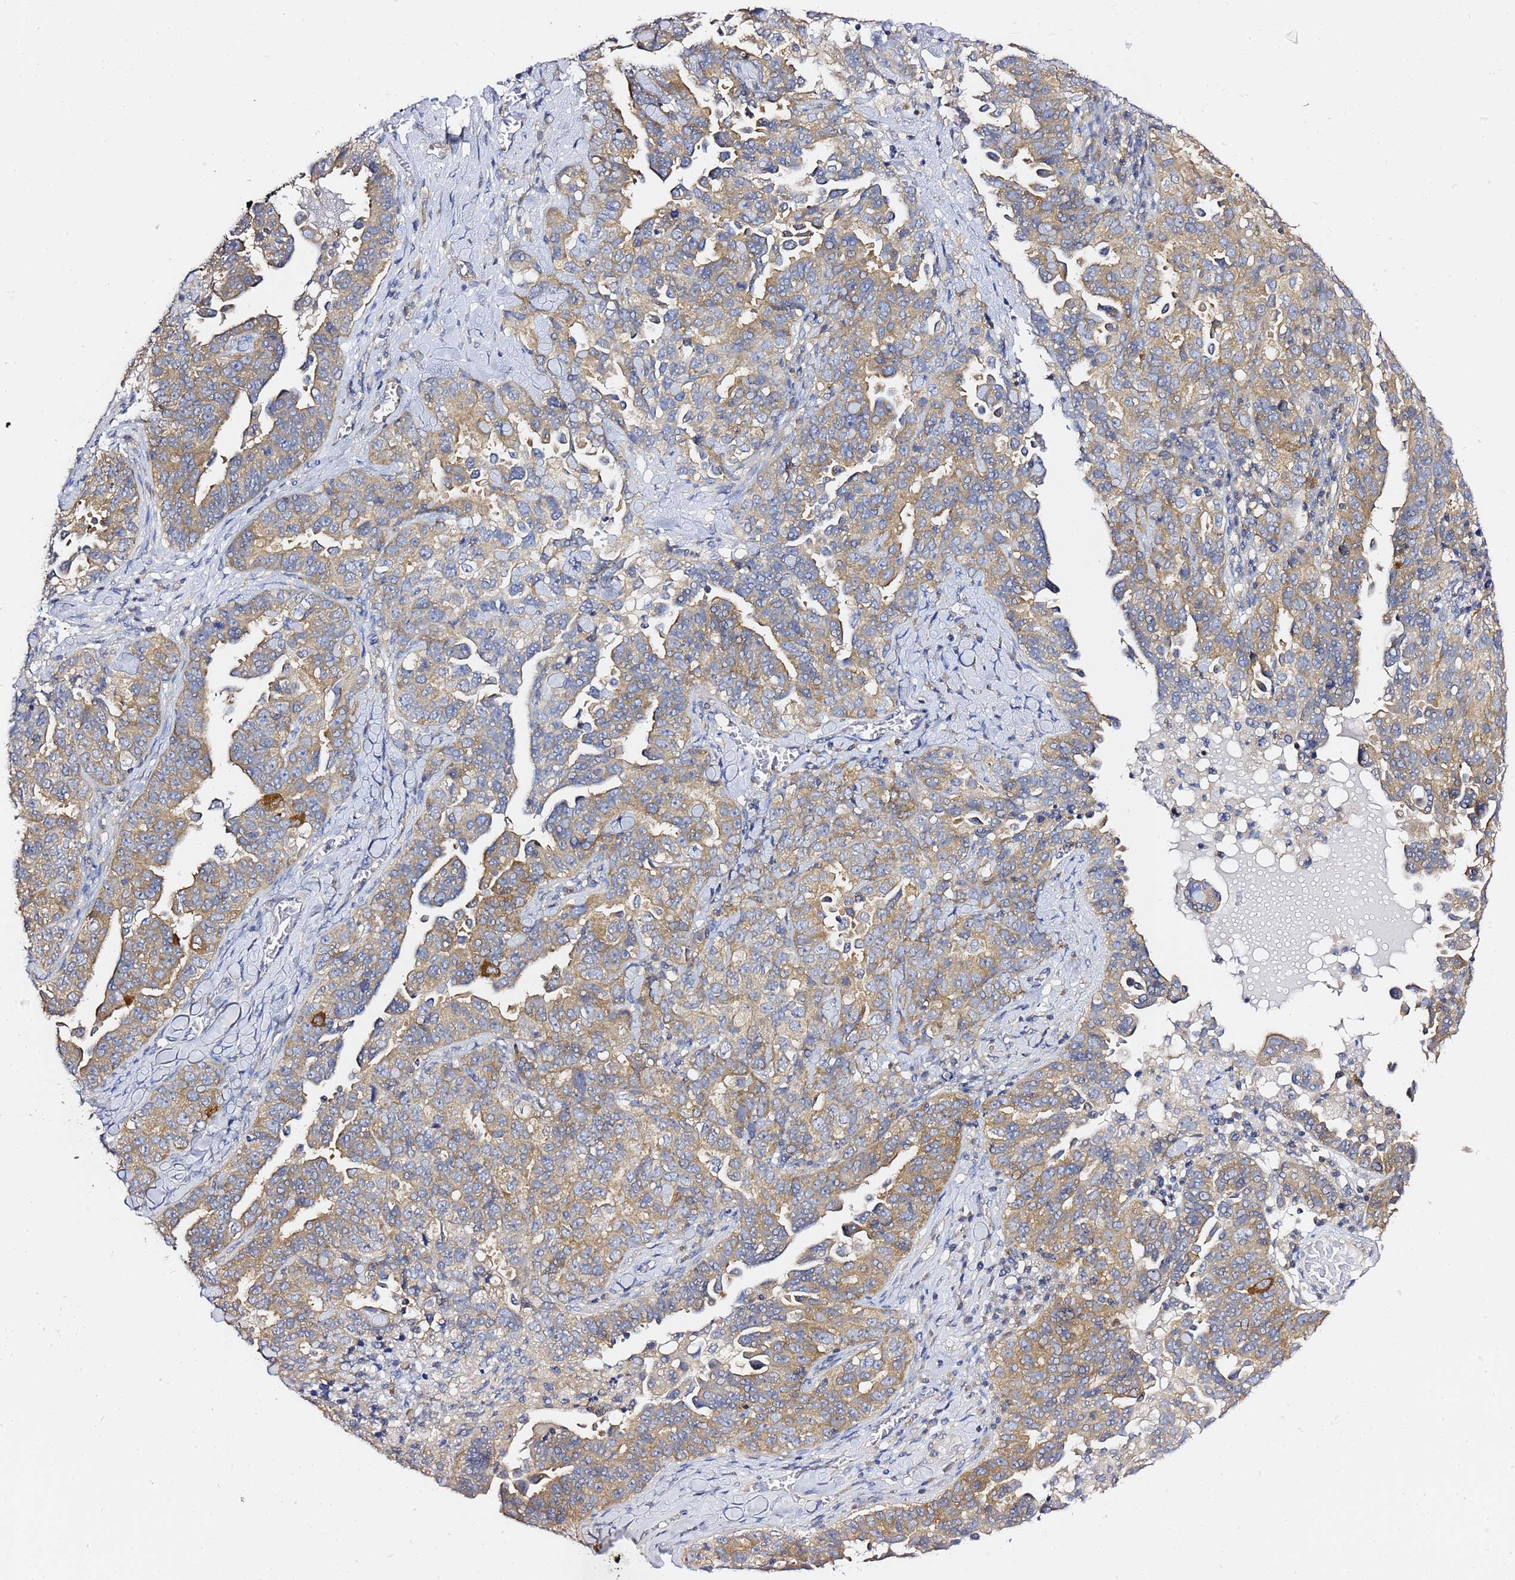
{"staining": {"intensity": "moderate", "quantity": ">75%", "location": "cytoplasmic/membranous"}, "tissue": "ovarian cancer", "cell_type": "Tumor cells", "image_type": "cancer", "snomed": [{"axis": "morphology", "description": "Carcinoma, endometroid"}, {"axis": "topography", "description": "Ovary"}], "caption": "IHC histopathology image of neoplastic tissue: ovarian endometroid carcinoma stained using immunohistochemistry (IHC) shows medium levels of moderate protein expression localized specifically in the cytoplasmic/membranous of tumor cells, appearing as a cytoplasmic/membranous brown color.", "gene": "LENG1", "patient": {"sex": "female", "age": 62}}